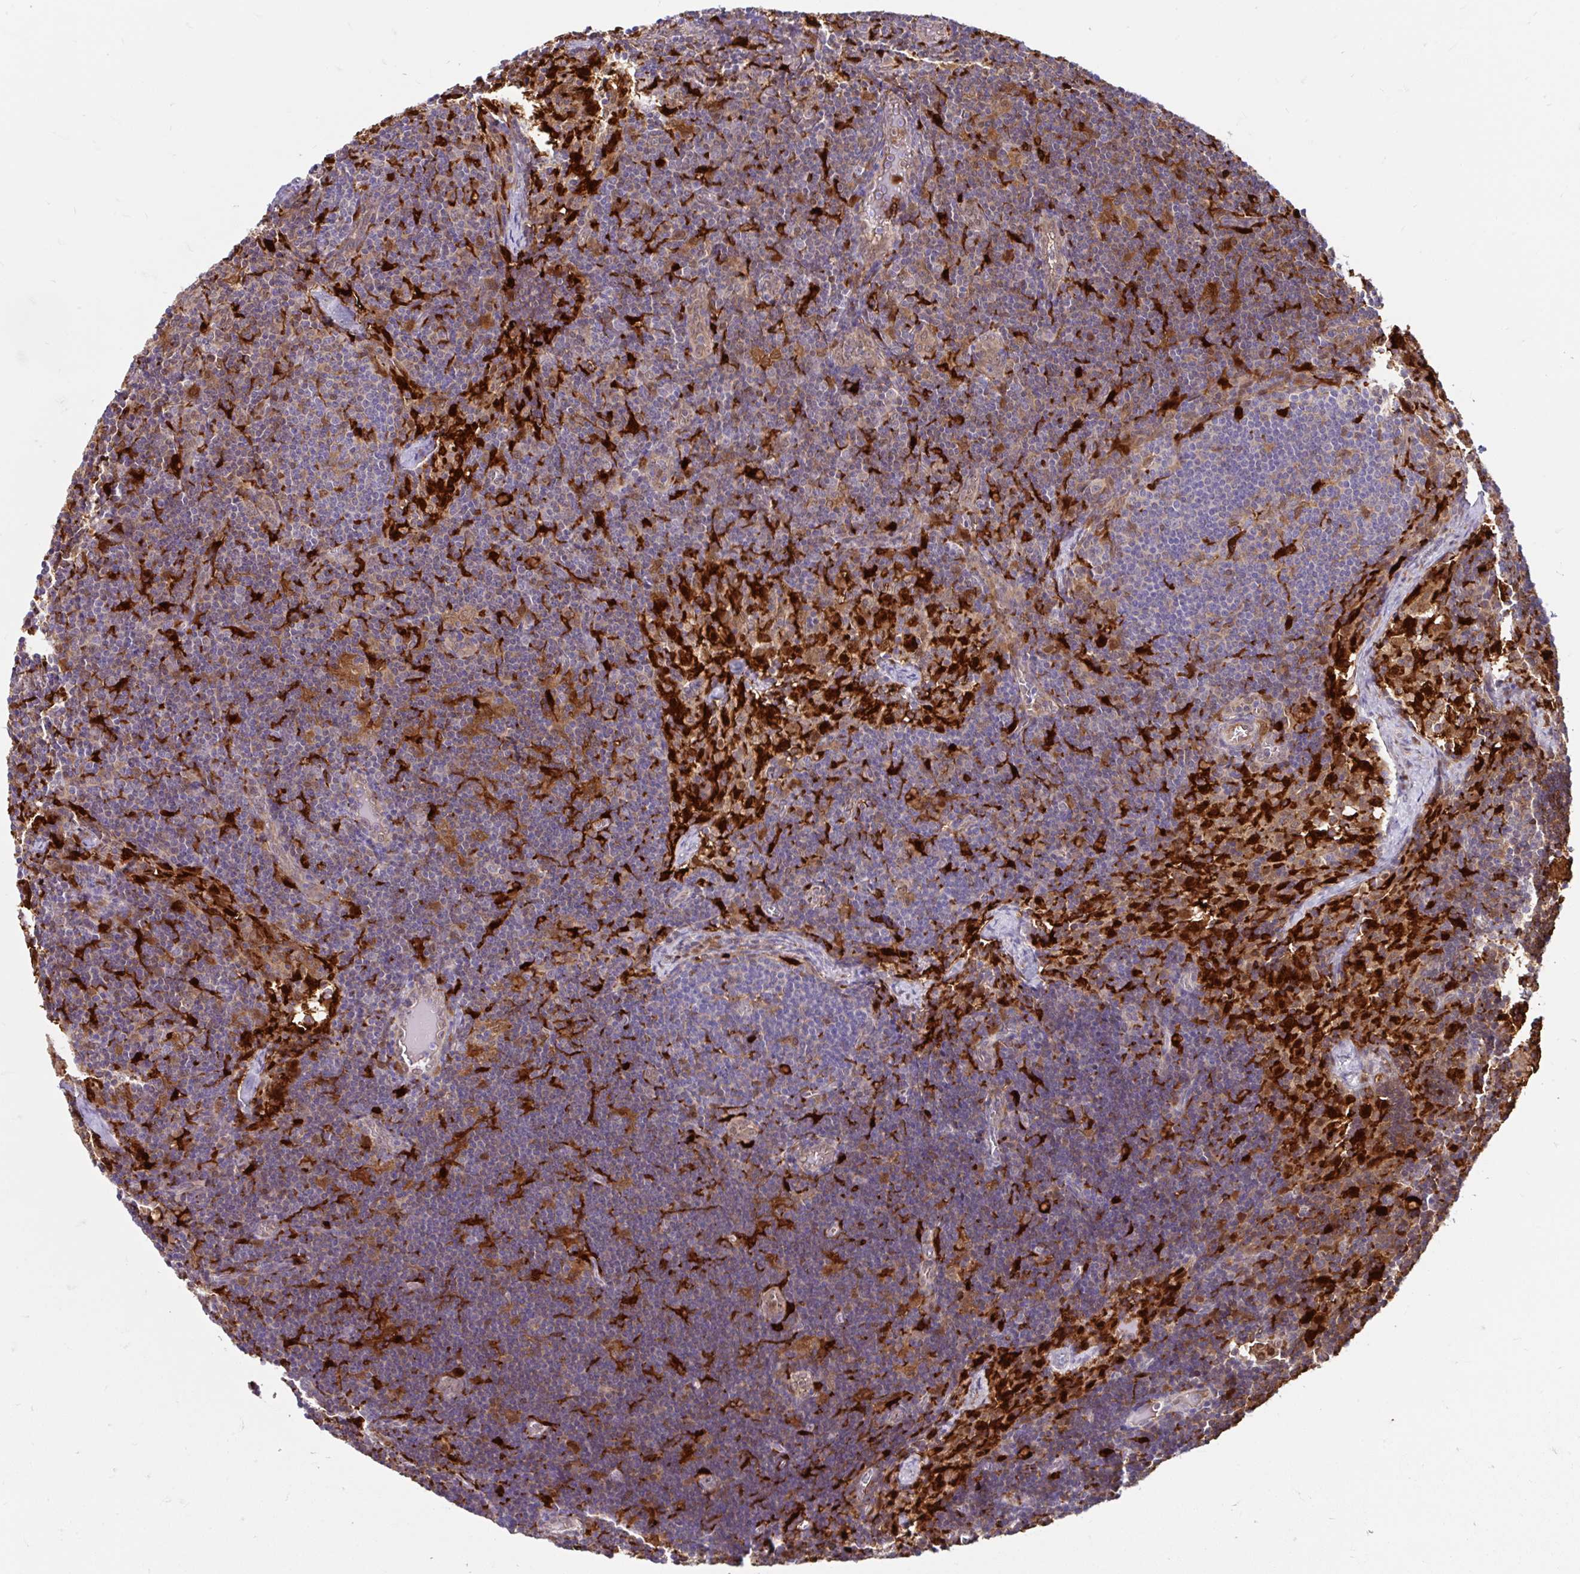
{"staining": {"intensity": "negative", "quantity": "none", "location": "none"}, "tissue": "lymph node", "cell_type": "Germinal center cells", "image_type": "normal", "snomed": [{"axis": "morphology", "description": "Normal tissue, NOS"}, {"axis": "topography", "description": "Lymph node"}], "caption": "This is a micrograph of immunohistochemistry (IHC) staining of benign lymph node, which shows no staining in germinal center cells. Nuclei are stained in blue.", "gene": "BLVRA", "patient": {"sex": "female", "age": 31}}